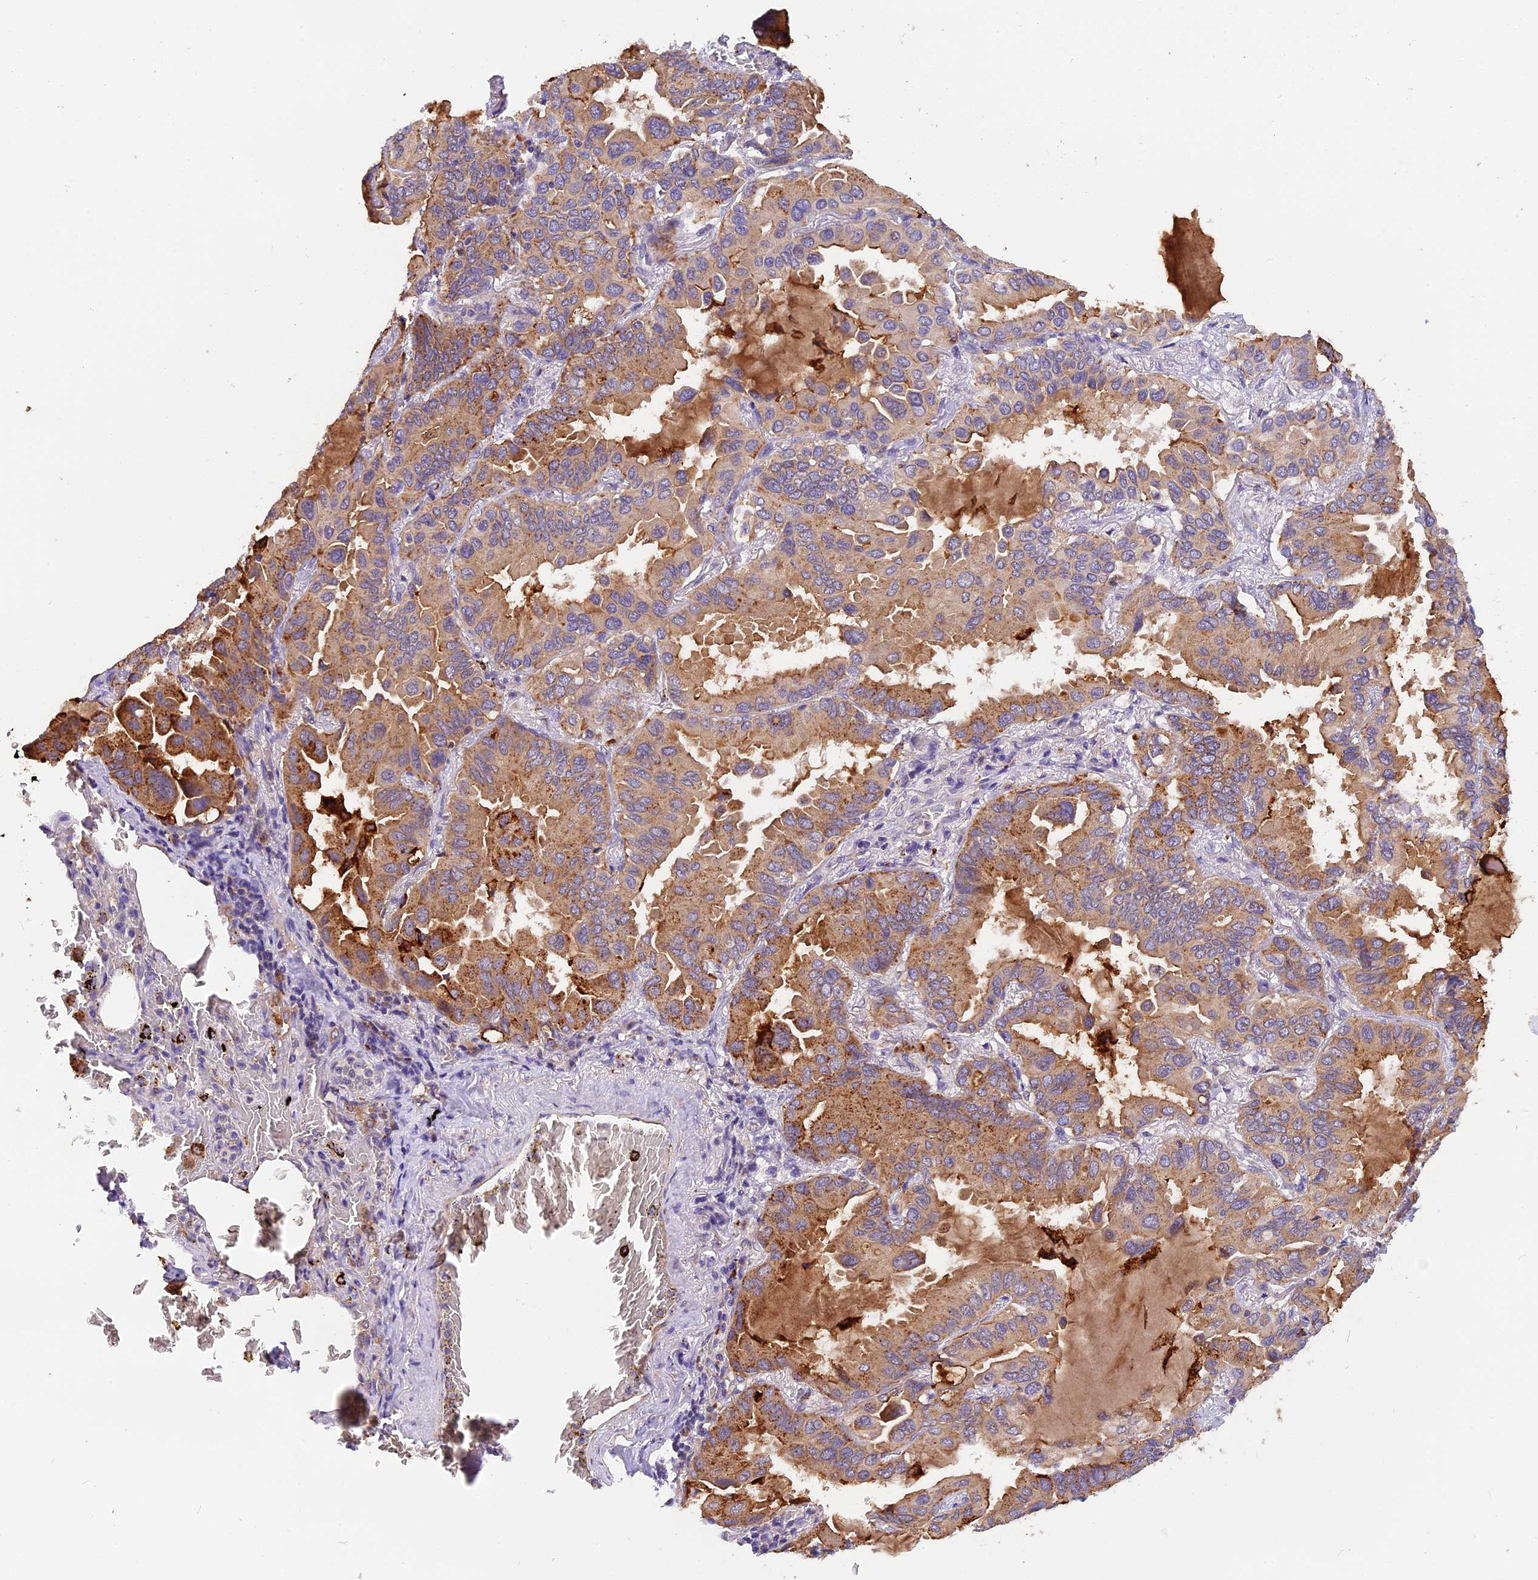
{"staining": {"intensity": "moderate", "quantity": ">75%", "location": "cytoplasmic/membranous"}, "tissue": "lung cancer", "cell_type": "Tumor cells", "image_type": "cancer", "snomed": [{"axis": "morphology", "description": "Adenocarcinoma, NOS"}, {"axis": "topography", "description": "Lung"}], "caption": "High-magnification brightfield microscopy of adenocarcinoma (lung) stained with DAB (brown) and counterstained with hematoxylin (blue). tumor cells exhibit moderate cytoplasmic/membranous positivity is present in about>75% of cells.", "gene": "COPE", "patient": {"sex": "male", "age": 64}}